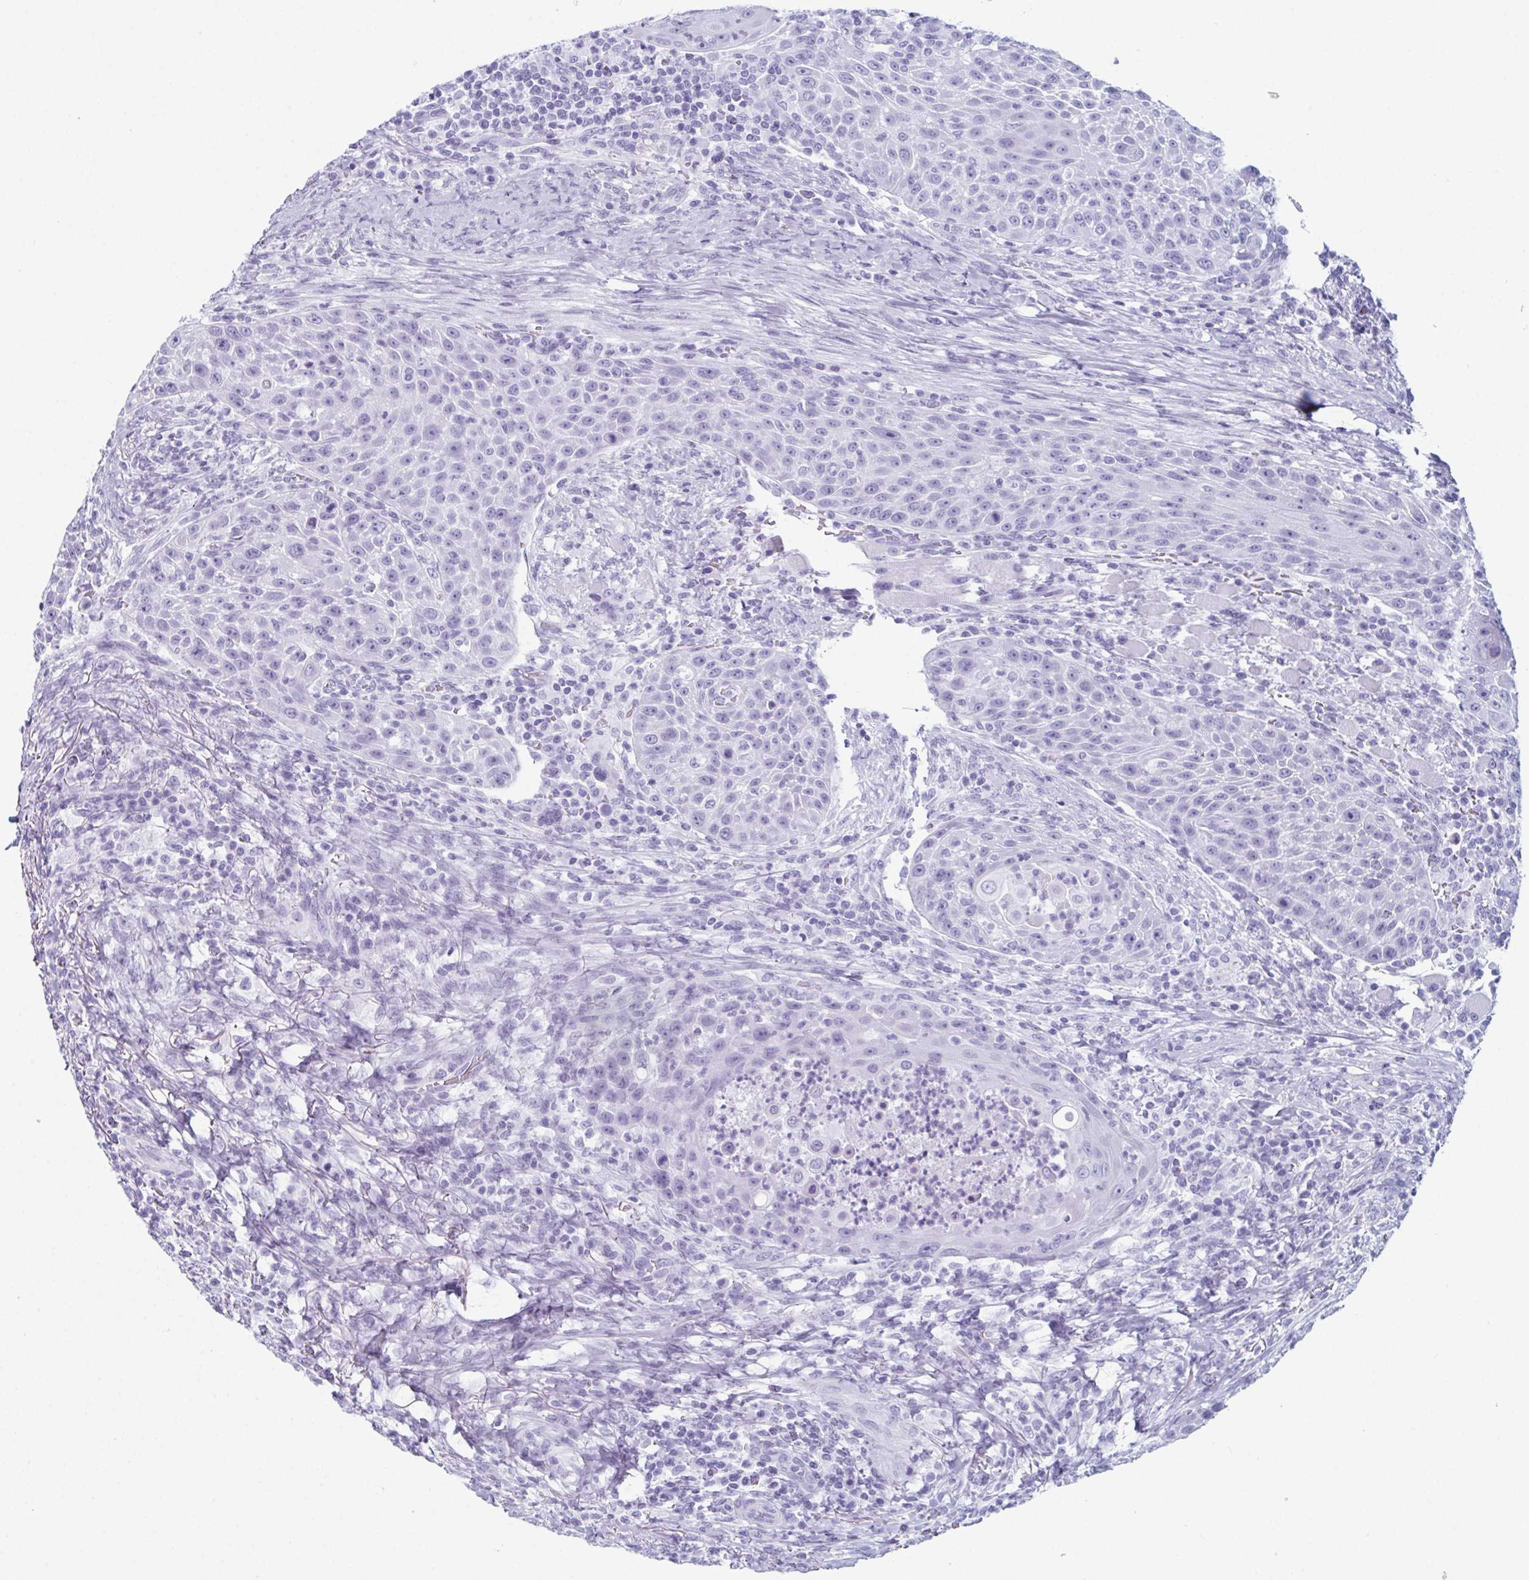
{"staining": {"intensity": "negative", "quantity": "none", "location": "none"}, "tissue": "head and neck cancer", "cell_type": "Tumor cells", "image_type": "cancer", "snomed": [{"axis": "morphology", "description": "Squamous cell carcinoma, NOS"}, {"axis": "topography", "description": "Head-Neck"}], "caption": "Immunohistochemistry (IHC) image of neoplastic tissue: head and neck cancer (squamous cell carcinoma) stained with DAB (3,3'-diaminobenzidine) exhibits no significant protein positivity in tumor cells.", "gene": "ENKUR", "patient": {"sex": "male", "age": 69}}